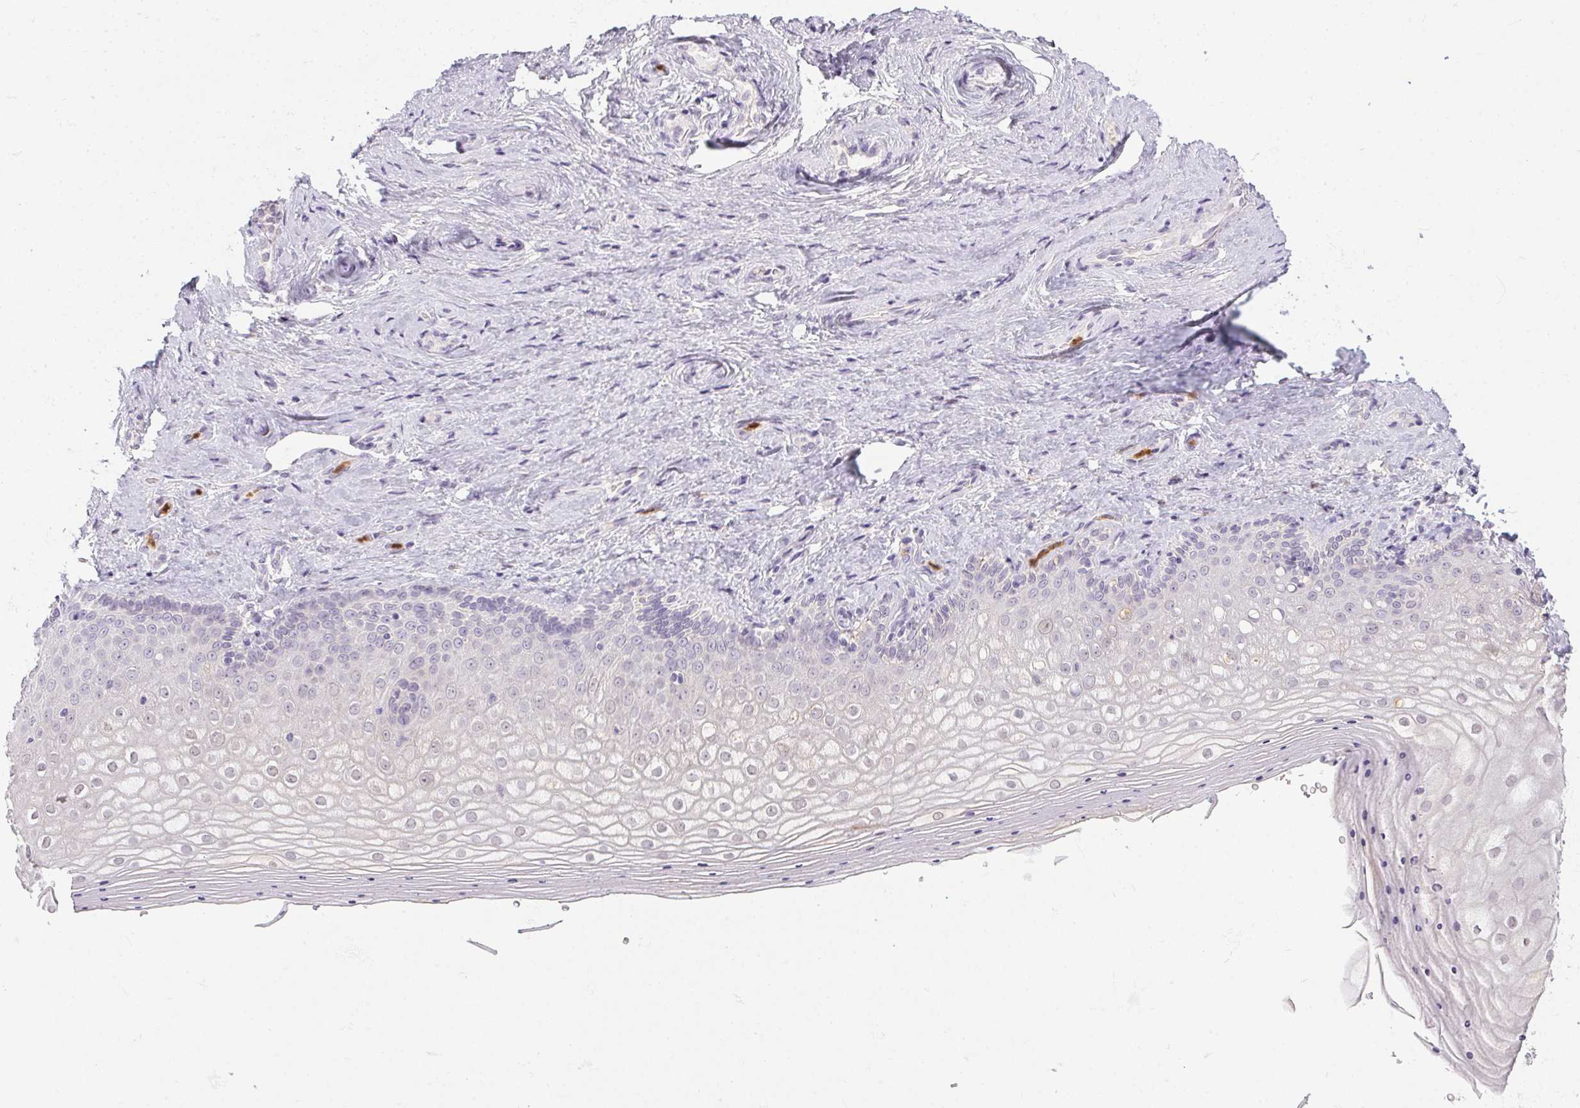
{"staining": {"intensity": "weak", "quantity": "<25%", "location": "cytoplasmic/membranous"}, "tissue": "vagina", "cell_type": "Squamous epithelial cells", "image_type": "normal", "snomed": [{"axis": "morphology", "description": "Normal tissue, NOS"}, {"axis": "topography", "description": "Vagina"}], "caption": "IHC of normal human vagina exhibits no positivity in squamous epithelial cells. (DAB immunohistochemistry (IHC) with hematoxylin counter stain).", "gene": "DNAJC5G", "patient": {"sex": "female", "age": 42}}